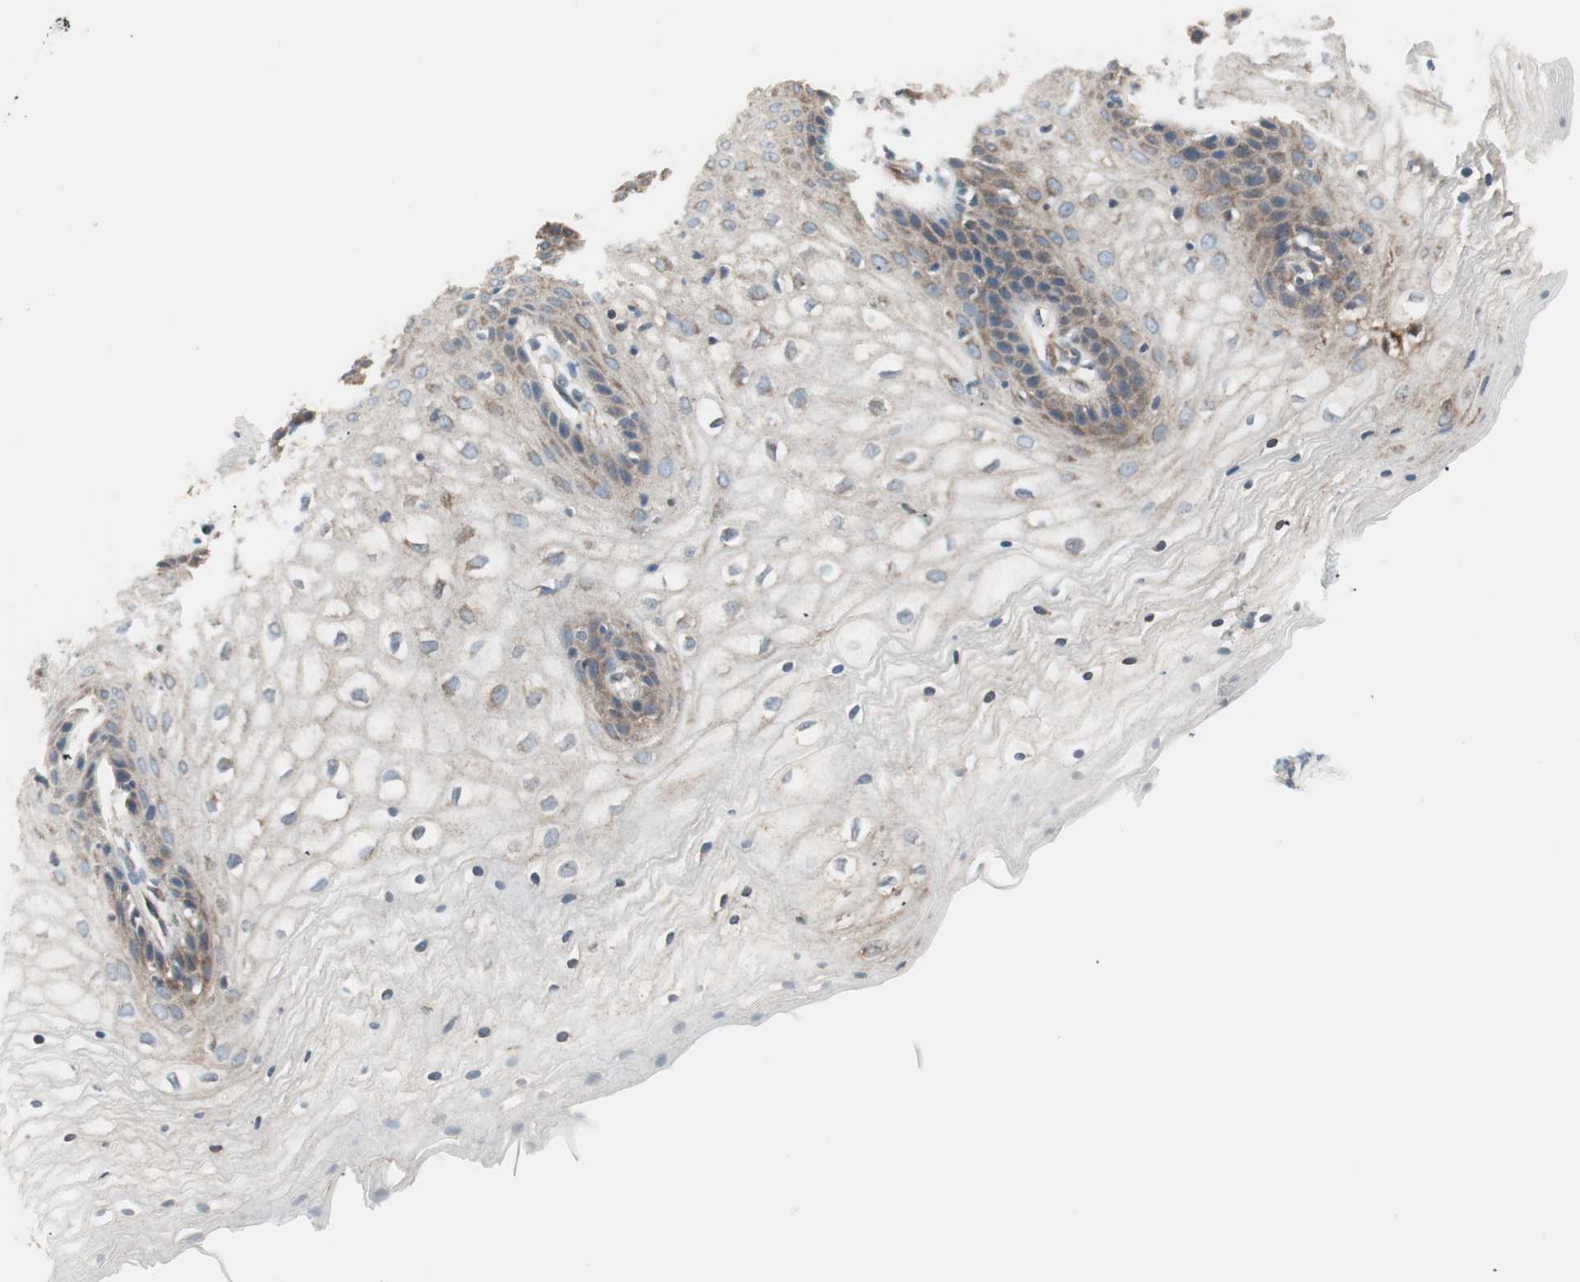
{"staining": {"intensity": "moderate", "quantity": "25%-75%", "location": "cytoplasmic/membranous"}, "tissue": "vagina", "cell_type": "Squamous epithelial cells", "image_type": "normal", "snomed": [{"axis": "morphology", "description": "Normal tissue, NOS"}, {"axis": "topography", "description": "Vagina"}], "caption": "A medium amount of moderate cytoplasmic/membranous positivity is identified in approximately 25%-75% of squamous epithelial cells in normal vagina.", "gene": "RAB5A", "patient": {"sex": "female", "age": 34}}